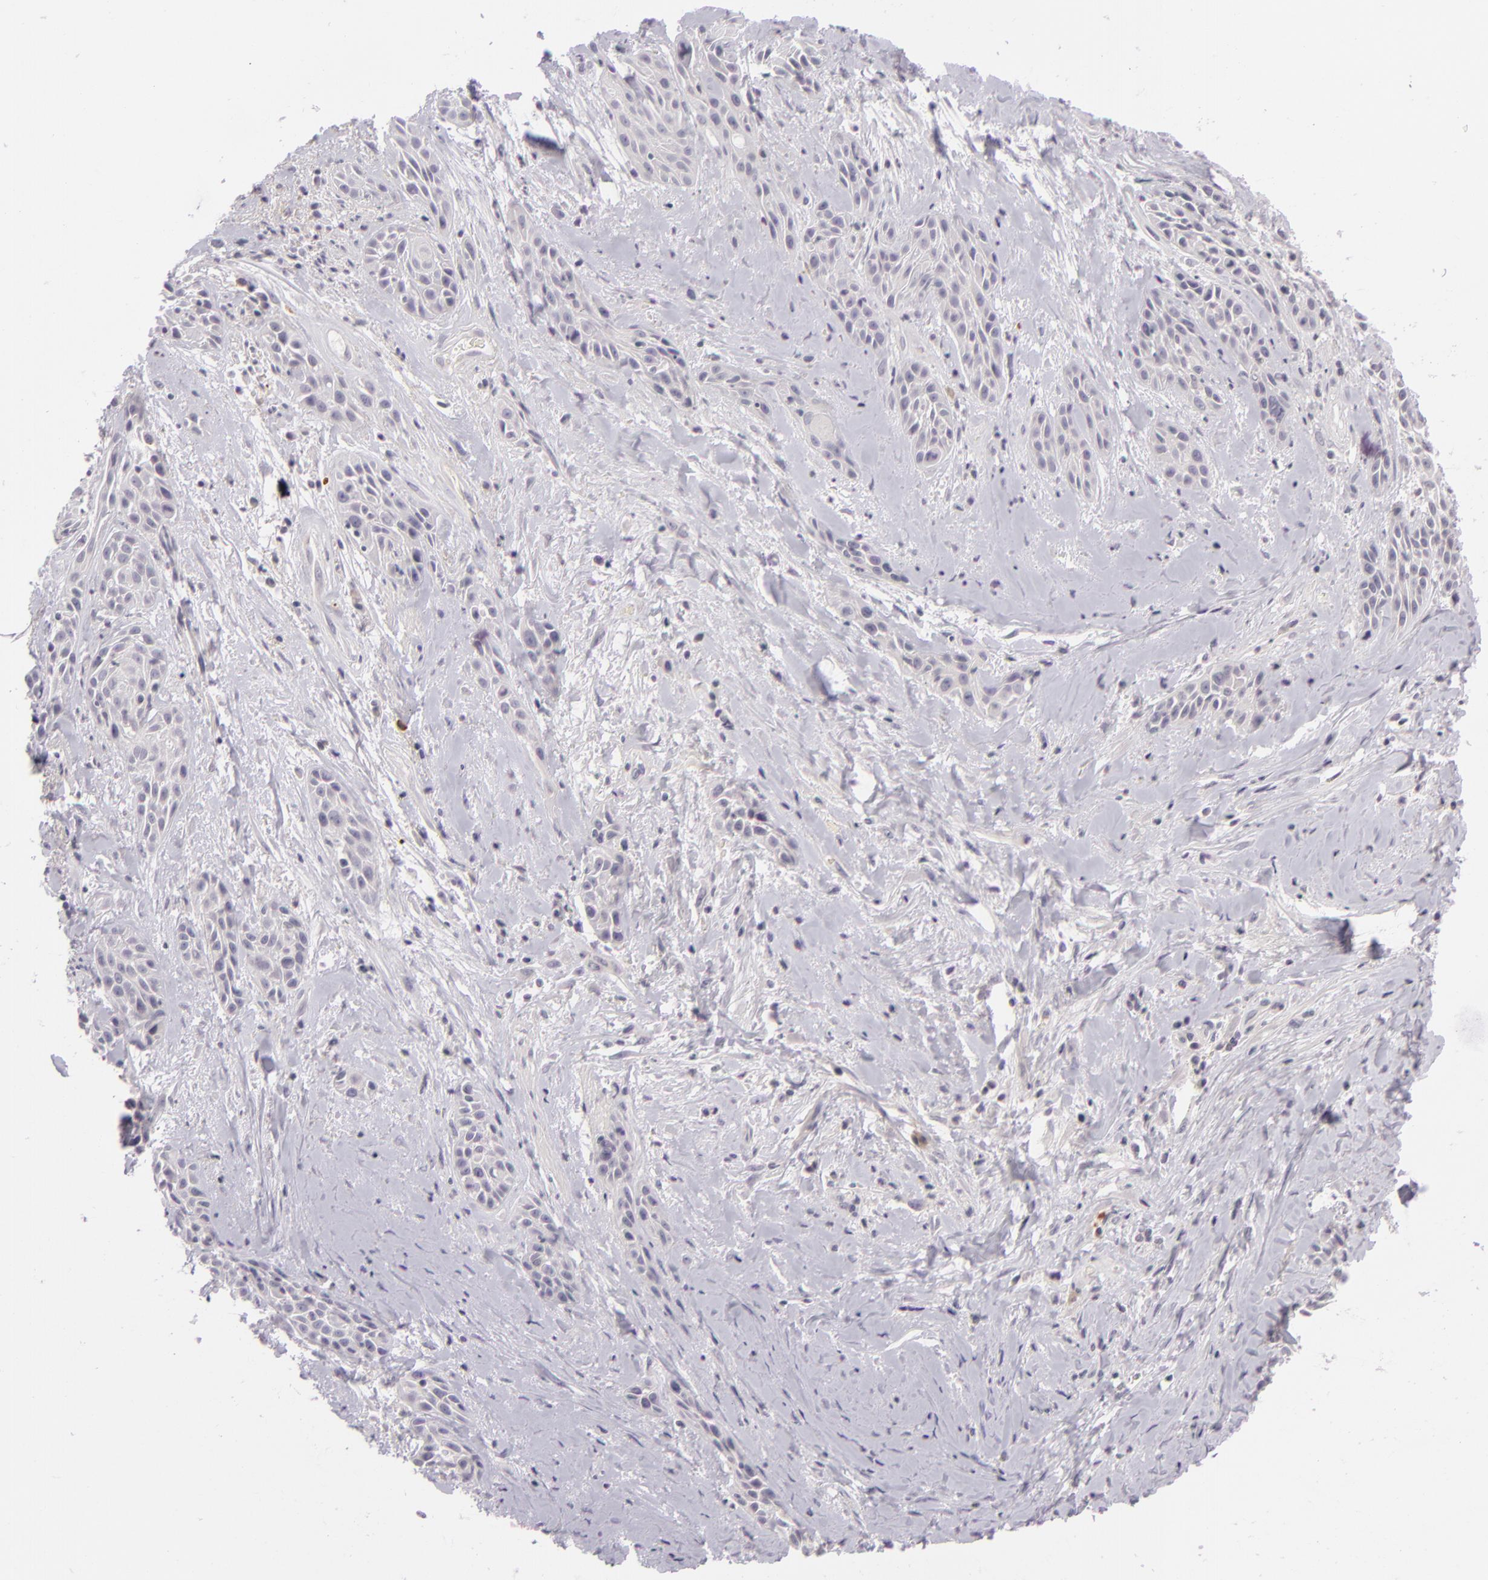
{"staining": {"intensity": "negative", "quantity": "none", "location": "none"}, "tissue": "skin cancer", "cell_type": "Tumor cells", "image_type": "cancer", "snomed": [{"axis": "morphology", "description": "Squamous cell carcinoma, NOS"}, {"axis": "topography", "description": "Skin"}, {"axis": "topography", "description": "Anal"}], "caption": "IHC of skin cancer demonstrates no positivity in tumor cells.", "gene": "DAG1", "patient": {"sex": "male", "age": 64}}